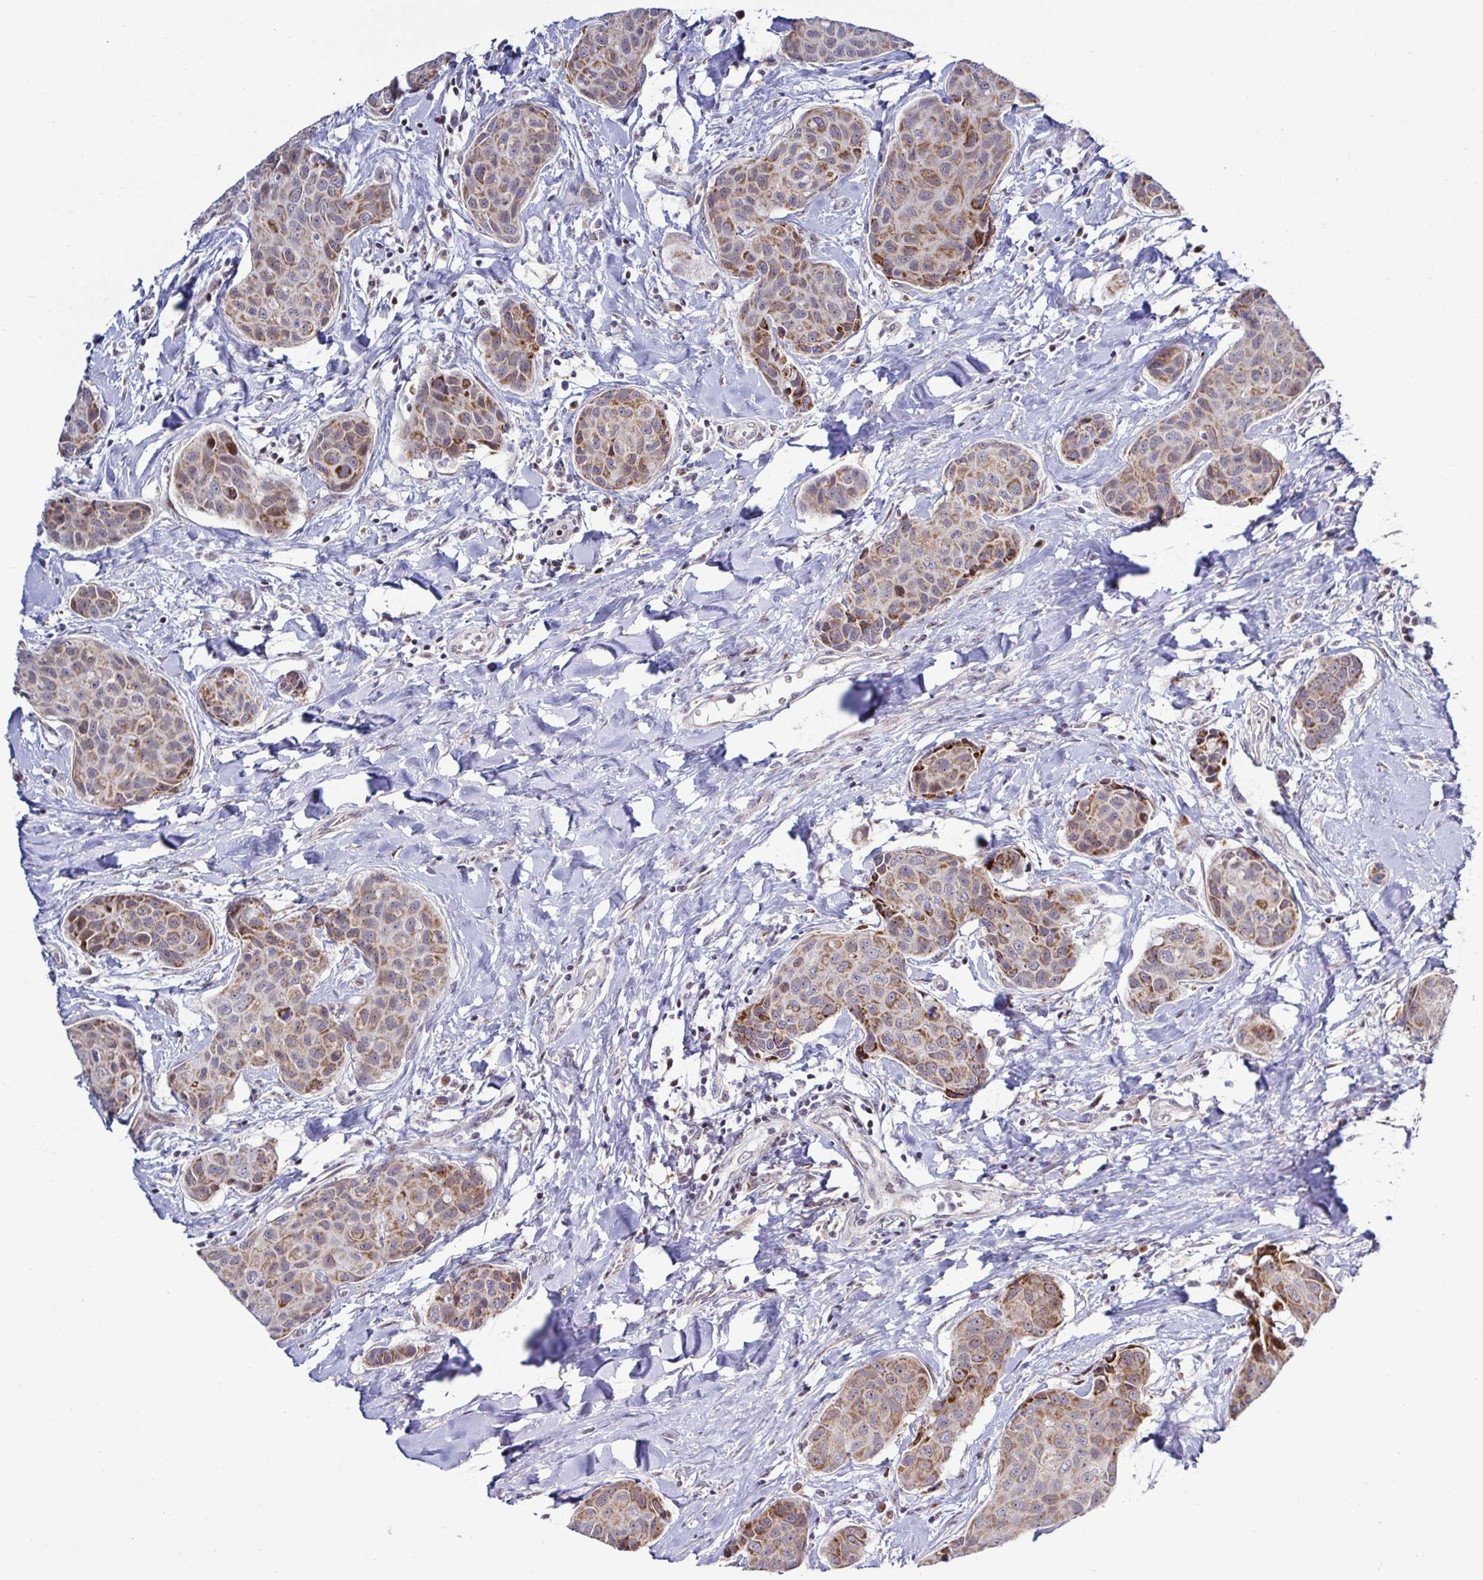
{"staining": {"intensity": "moderate", "quantity": ">75%", "location": "cytoplasmic/membranous"}, "tissue": "breast cancer", "cell_type": "Tumor cells", "image_type": "cancer", "snomed": [{"axis": "morphology", "description": "Duct carcinoma"}, {"axis": "topography", "description": "Breast"}], "caption": "DAB immunohistochemical staining of breast invasive ductal carcinoma displays moderate cytoplasmic/membranous protein staining in approximately >75% of tumor cells.", "gene": "DZIP1", "patient": {"sex": "female", "age": 80}}